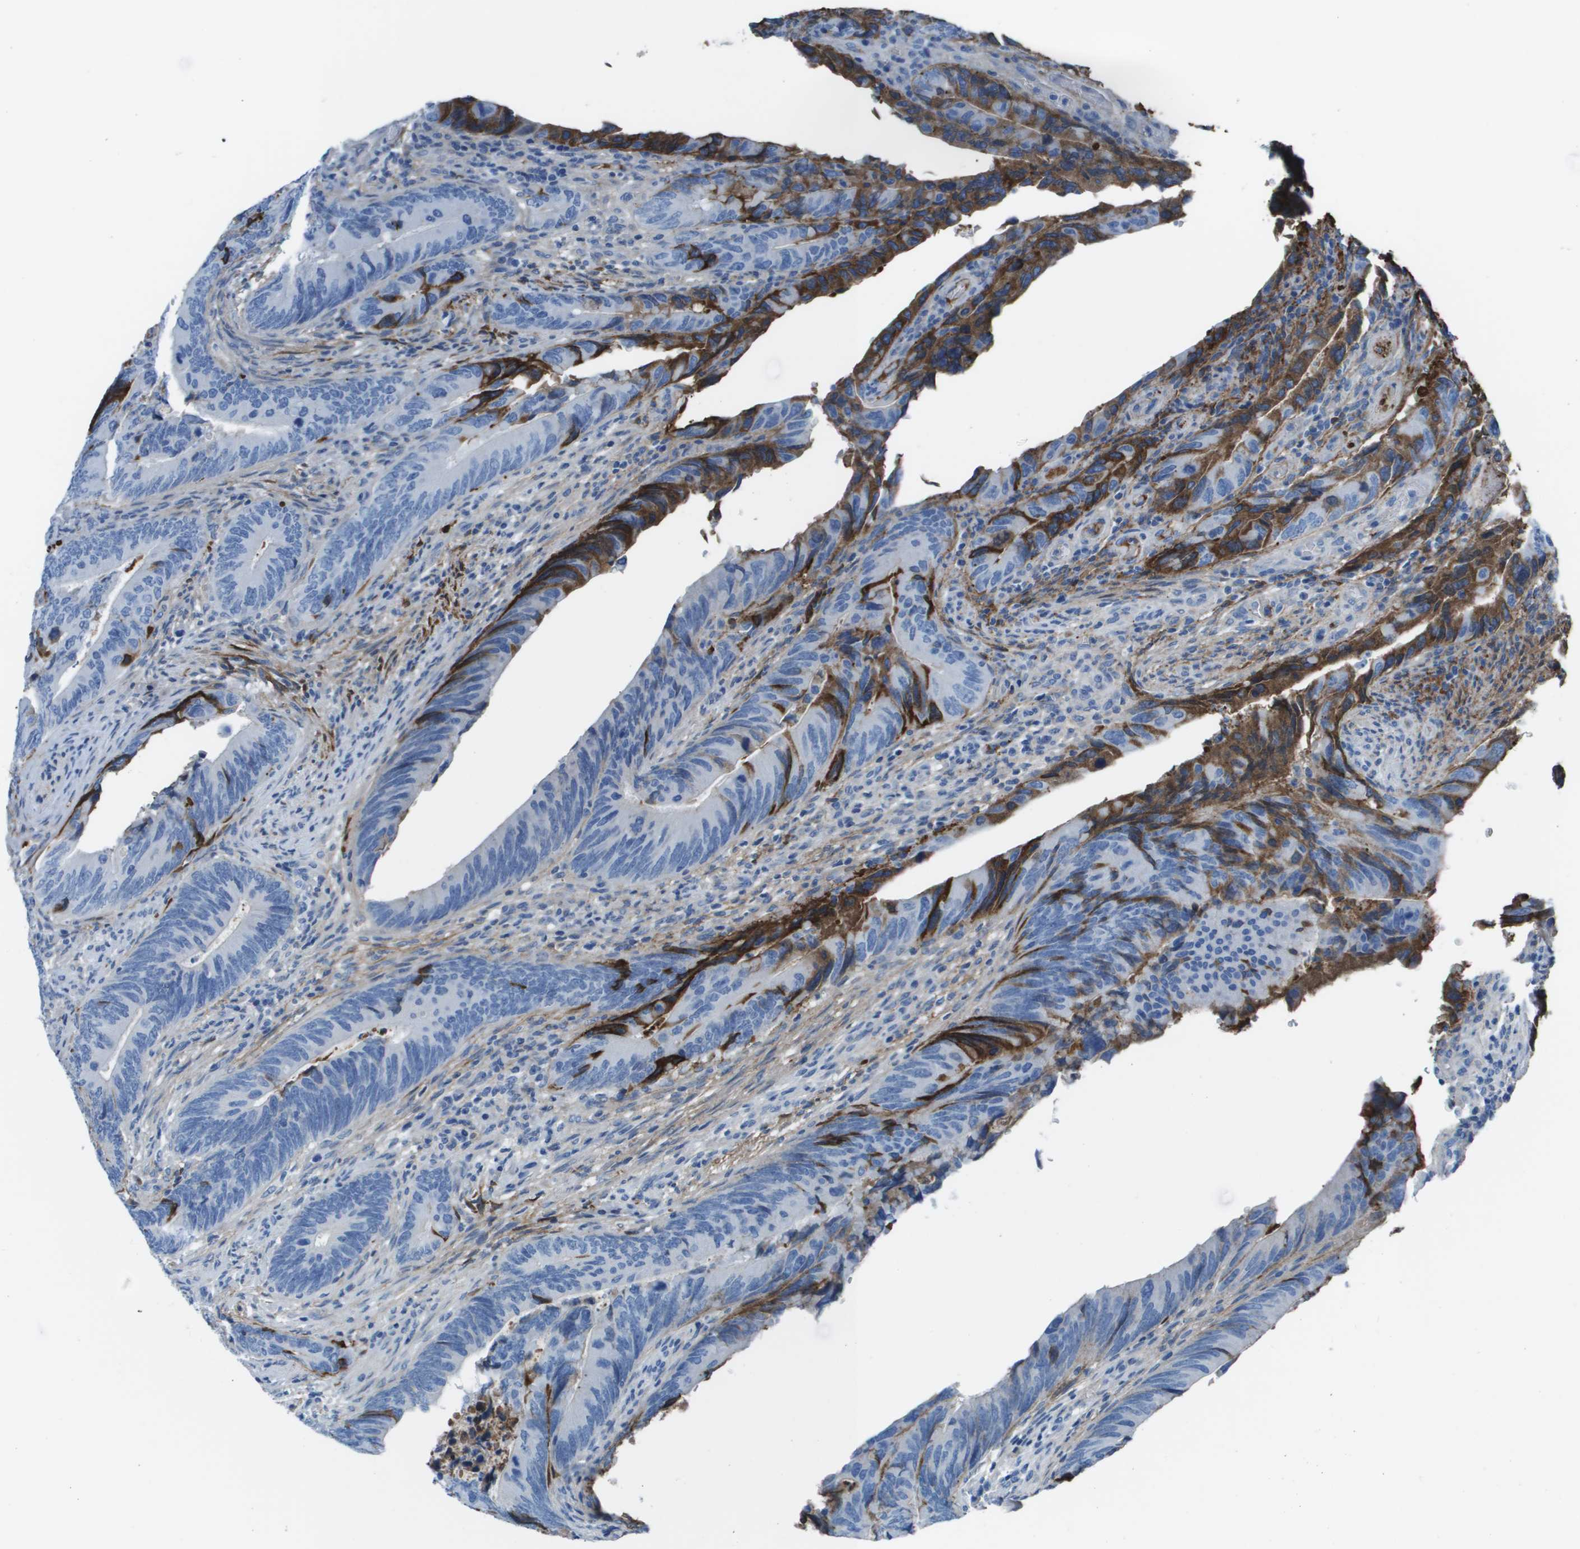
{"staining": {"intensity": "strong", "quantity": "<25%", "location": "cytoplasmic/membranous"}, "tissue": "colorectal cancer", "cell_type": "Tumor cells", "image_type": "cancer", "snomed": [{"axis": "morphology", "description": "Normal tissue, NOS"}, {"axis": "morphology", "description": "Adenocarcinoma, NOS"}, {"axis": "topography", "description": "Colon"}], "caption": "Brown immunohistochemical staining in colorectal cancer (adenocarcinoma) displays strong cytoplasmic/membranous staining in about <25% of tumor cells. The staining was performed using DAB to visualize the protein expression in brown, while the nuclei were stained in blue with hematoxylin (Magnification: 20x).", "gene": "VTN", "patient": {"sex": "male", "age": 56}}